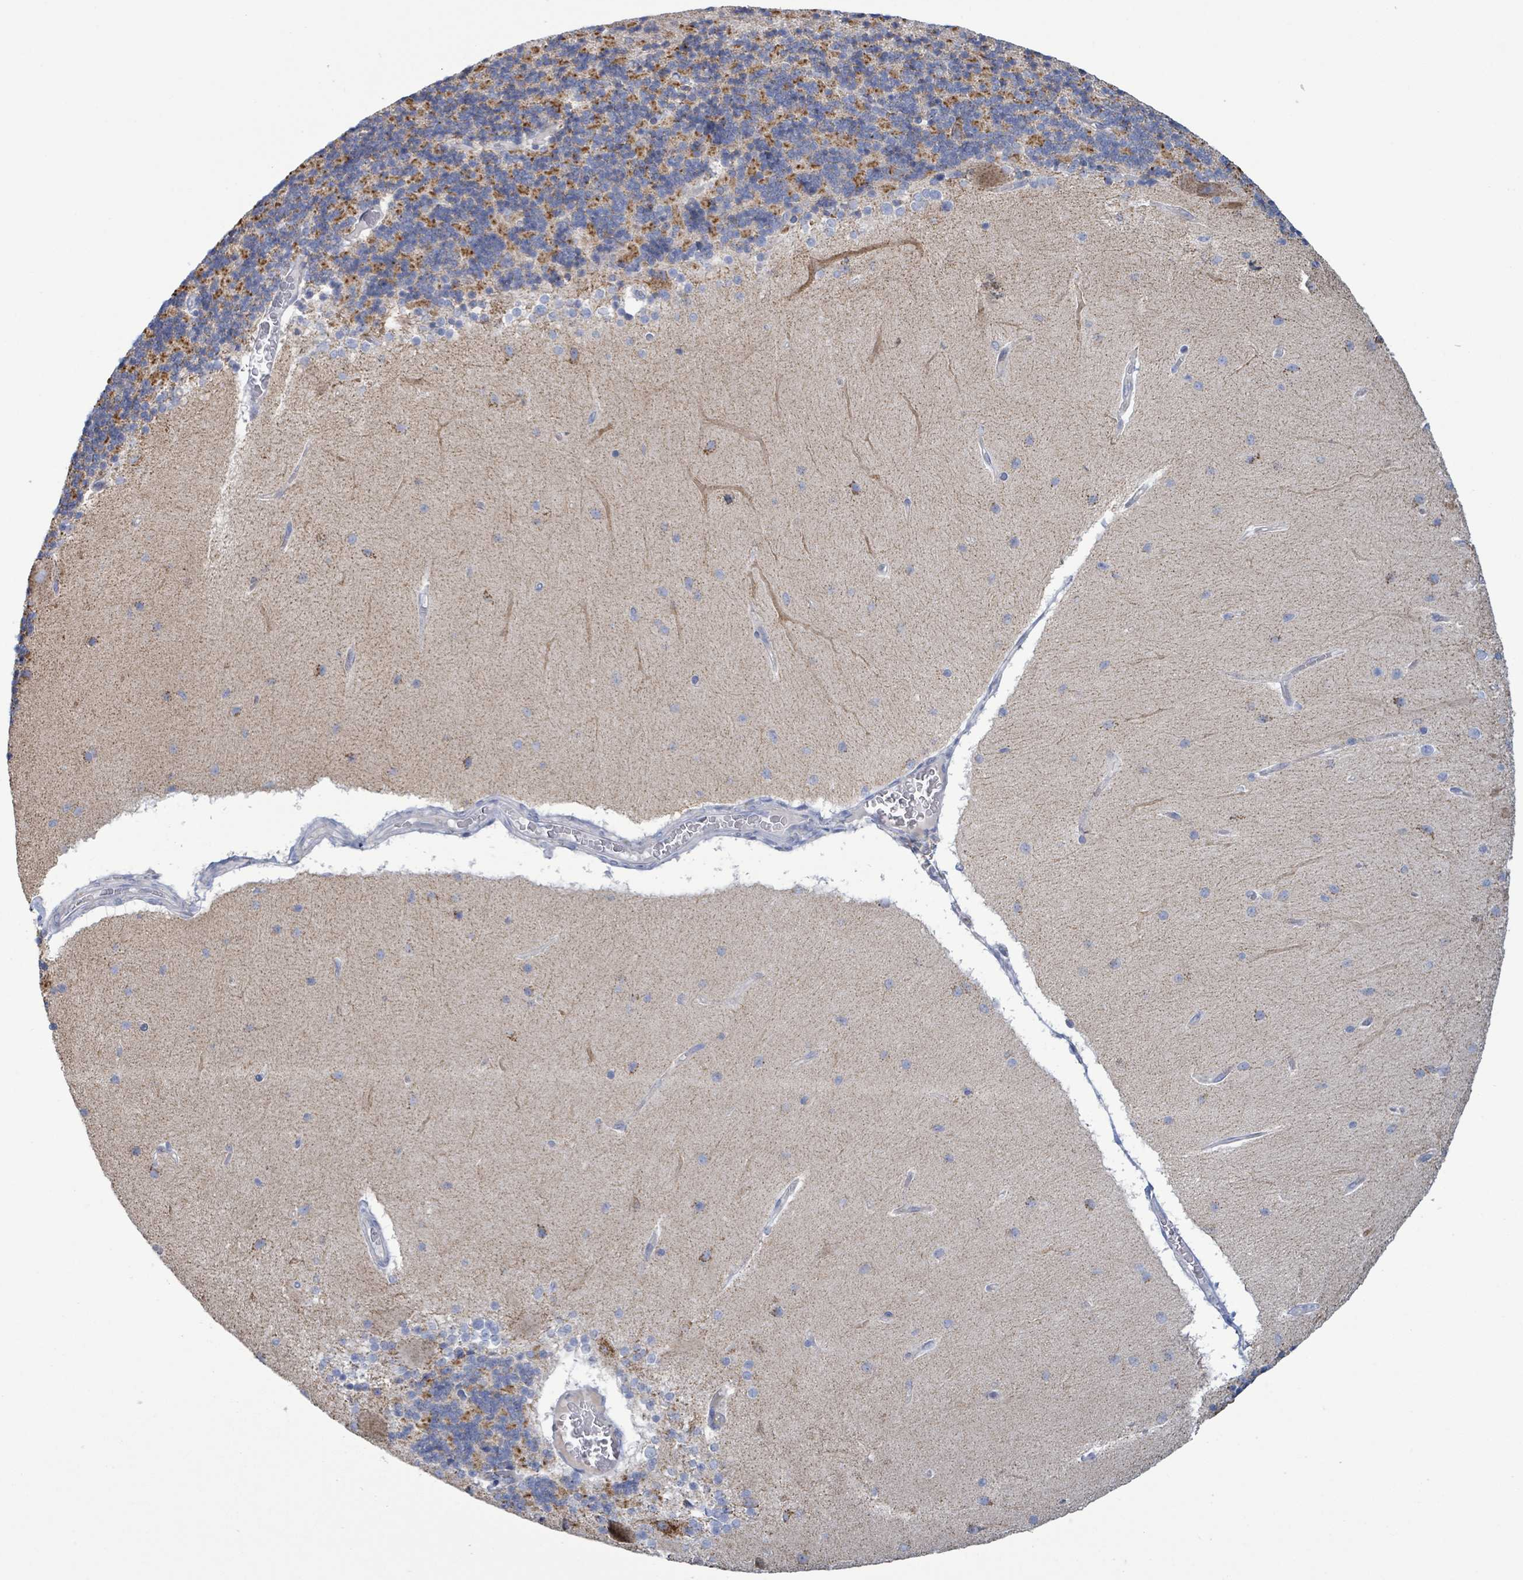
{"staining": {"intensity": "moderate", "quantity": "25%-75%", "location": "cytoplasmic/membranous"}, "tissue": "cerebellum", "cell_type": "Cells in granular layer", "image_type": "normal", "snomed": [{"axis": "morphology", "description": "Normal tissue, NOS"}, {"axis": "topography", "description": "Cerebellum"}], "caption": "IHC (DAB (3,3'-diaminobenzidine)) staining of unremarkable human cerebellum shows moderate cytoplasmic/membranous protein positivity in approximately 25%-75% of cells in granular layer.", "gene": "AKR1C4", "patient": {"sex": "female", "age": 54}}